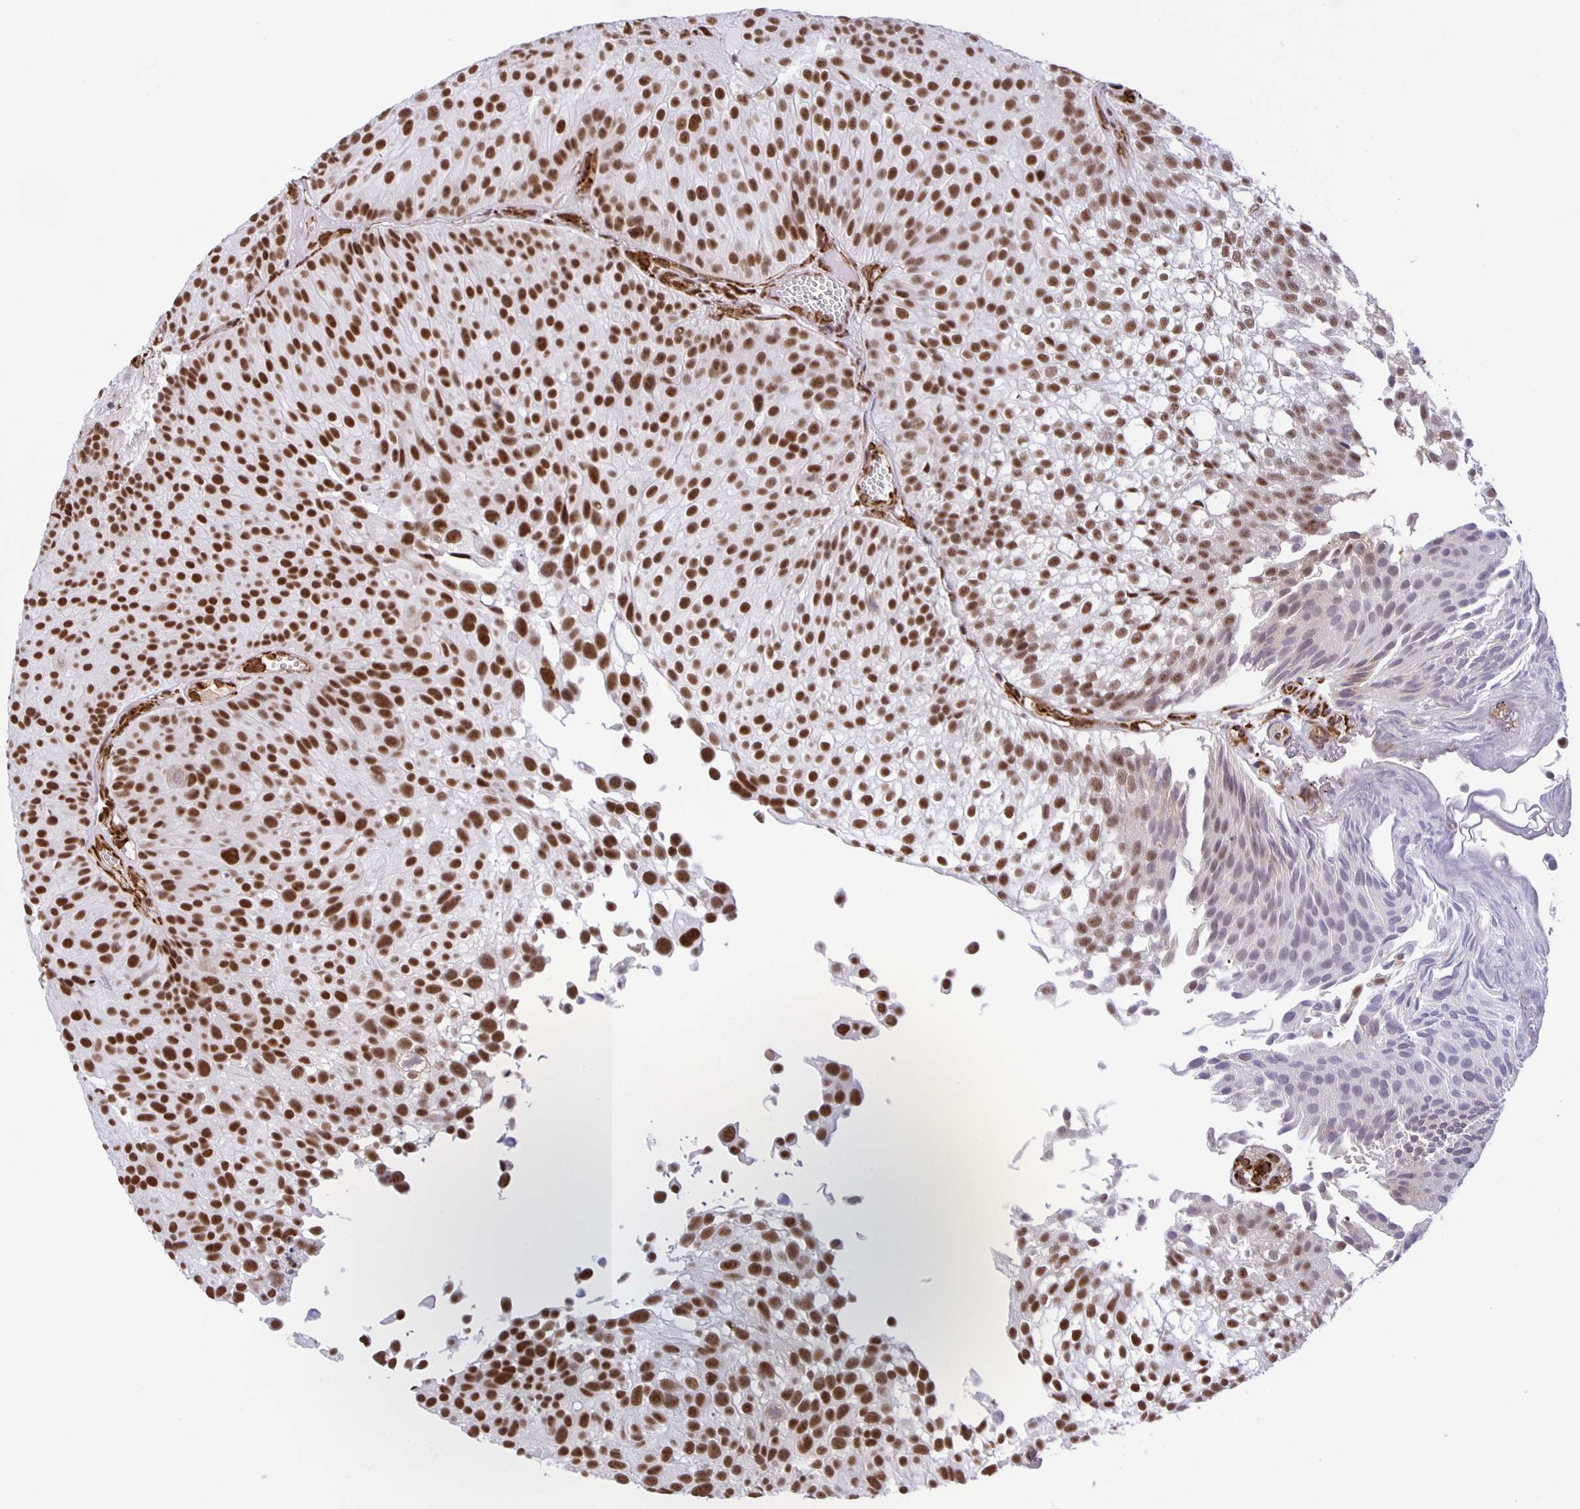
{"staining": {"intensity": "strong", "quantity": ">75%", "location": "nuclear"}, "tissue": "urothelial cancer", "cell_type": "Tumor cells", "image_type": "cancer", "snomed": [{"axis": "morphology", "description": "Urothelial carcinoma, Low grade"}, {"axis": "topography", "description": "Urinary bladder"}], "caption": "Protein analysis of urothelial carcinoma (low-grade) tissue exhibits strong nuclear positivity in about >75% of tumor cells.", "gene": "ZRANB2", "patient": {"sex": "male", "age": 70}}